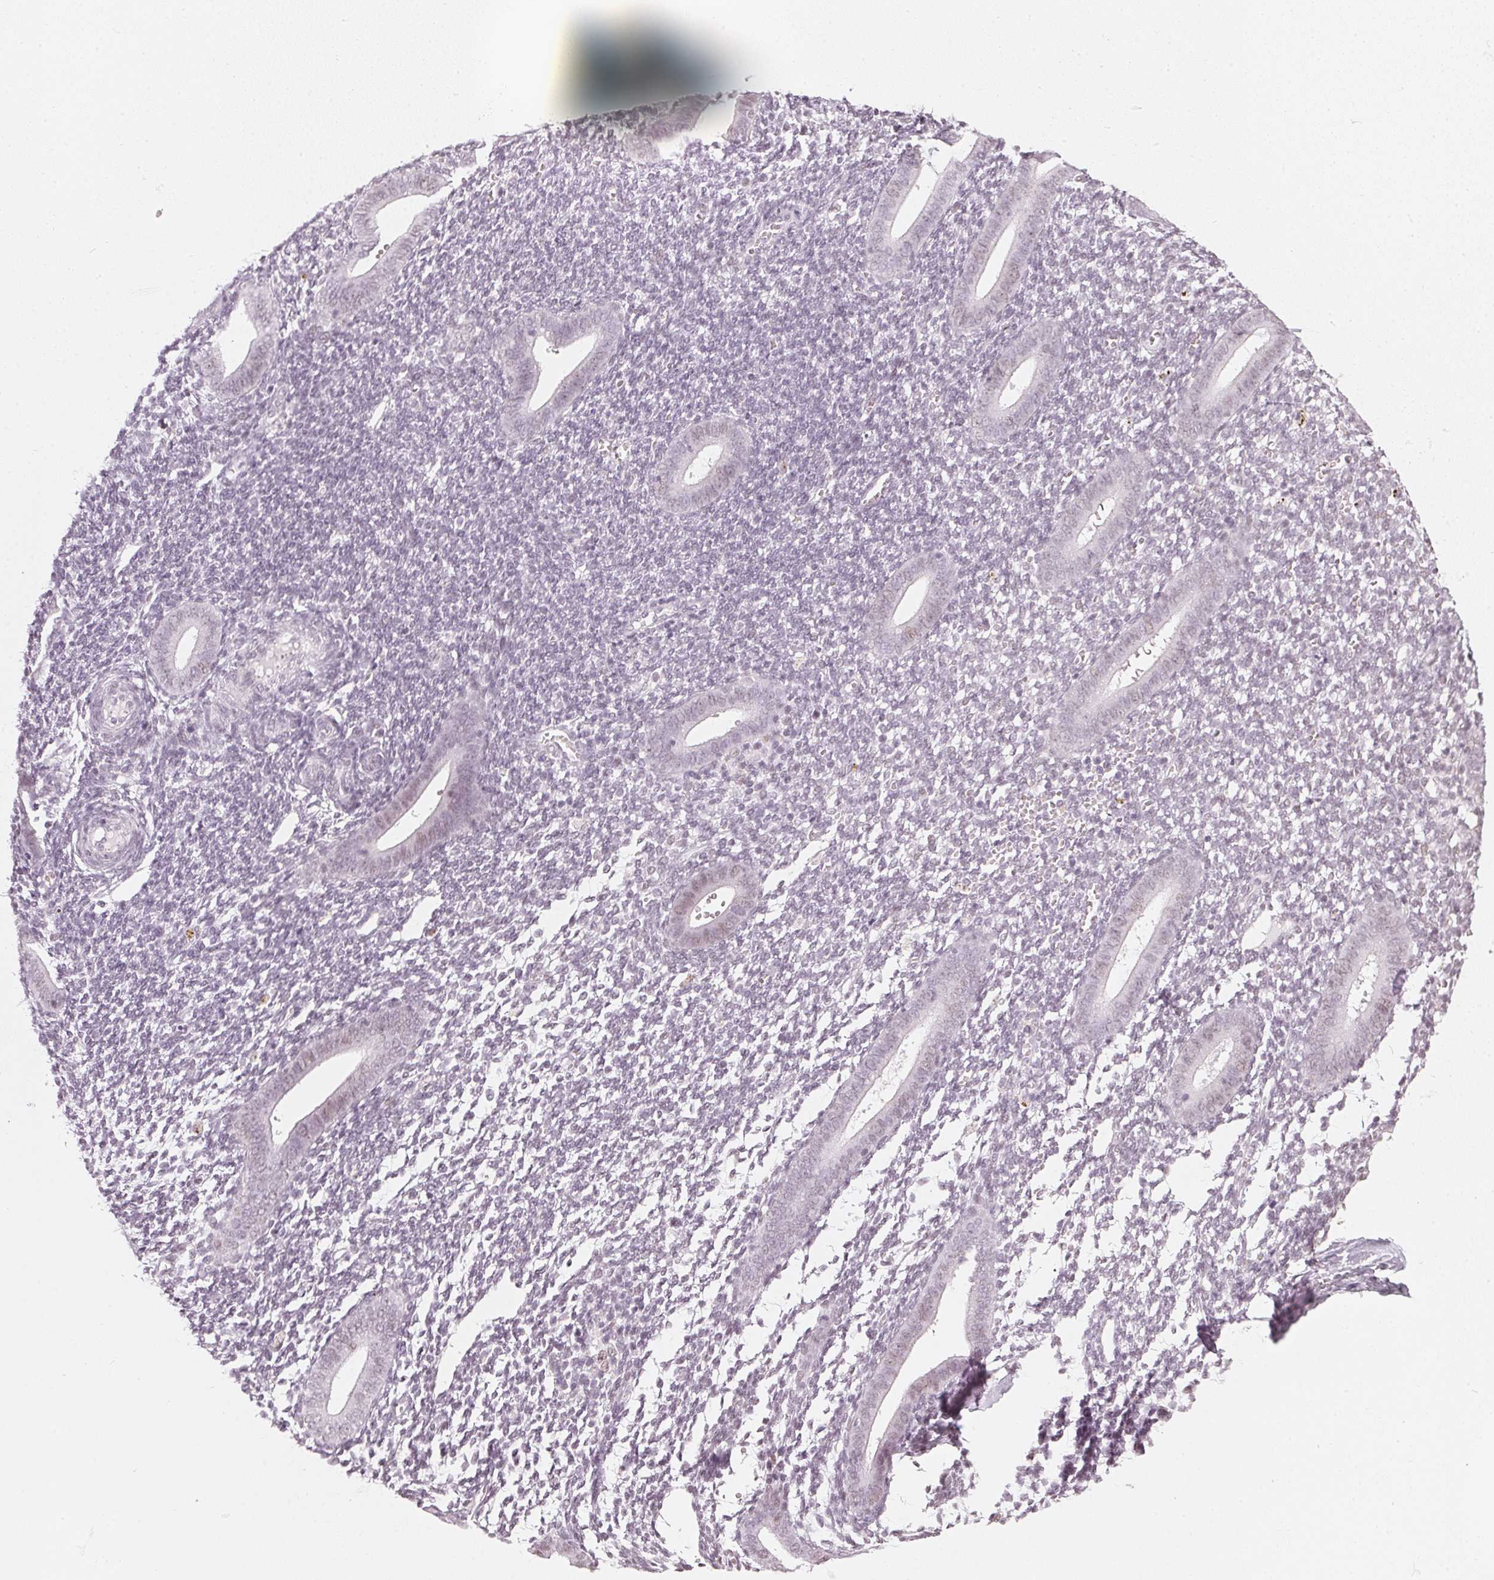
{"staining": {"intensity": "negative", "quantity": "none", "location": "none"}, "tissue": "endometrium", "cell_type": "Cells in endometrial stroma", "image_type": "normal", "snomed": [{"axis": "morphology", "description": "Normal tissue, NOS"}, {"axis": "topography", "description": "Endometrium"}], "caption": "Cells in endometrial stroma show no significant protein expression in unremarkable endometrium. The staining is performed using DAB (3,3'-diaminobenzidine) brown chromogen with nuclei counter-stained in using hematoxylin.", "gene": "DNAJC6", "patient": {"sex": "female", "age": 25}}